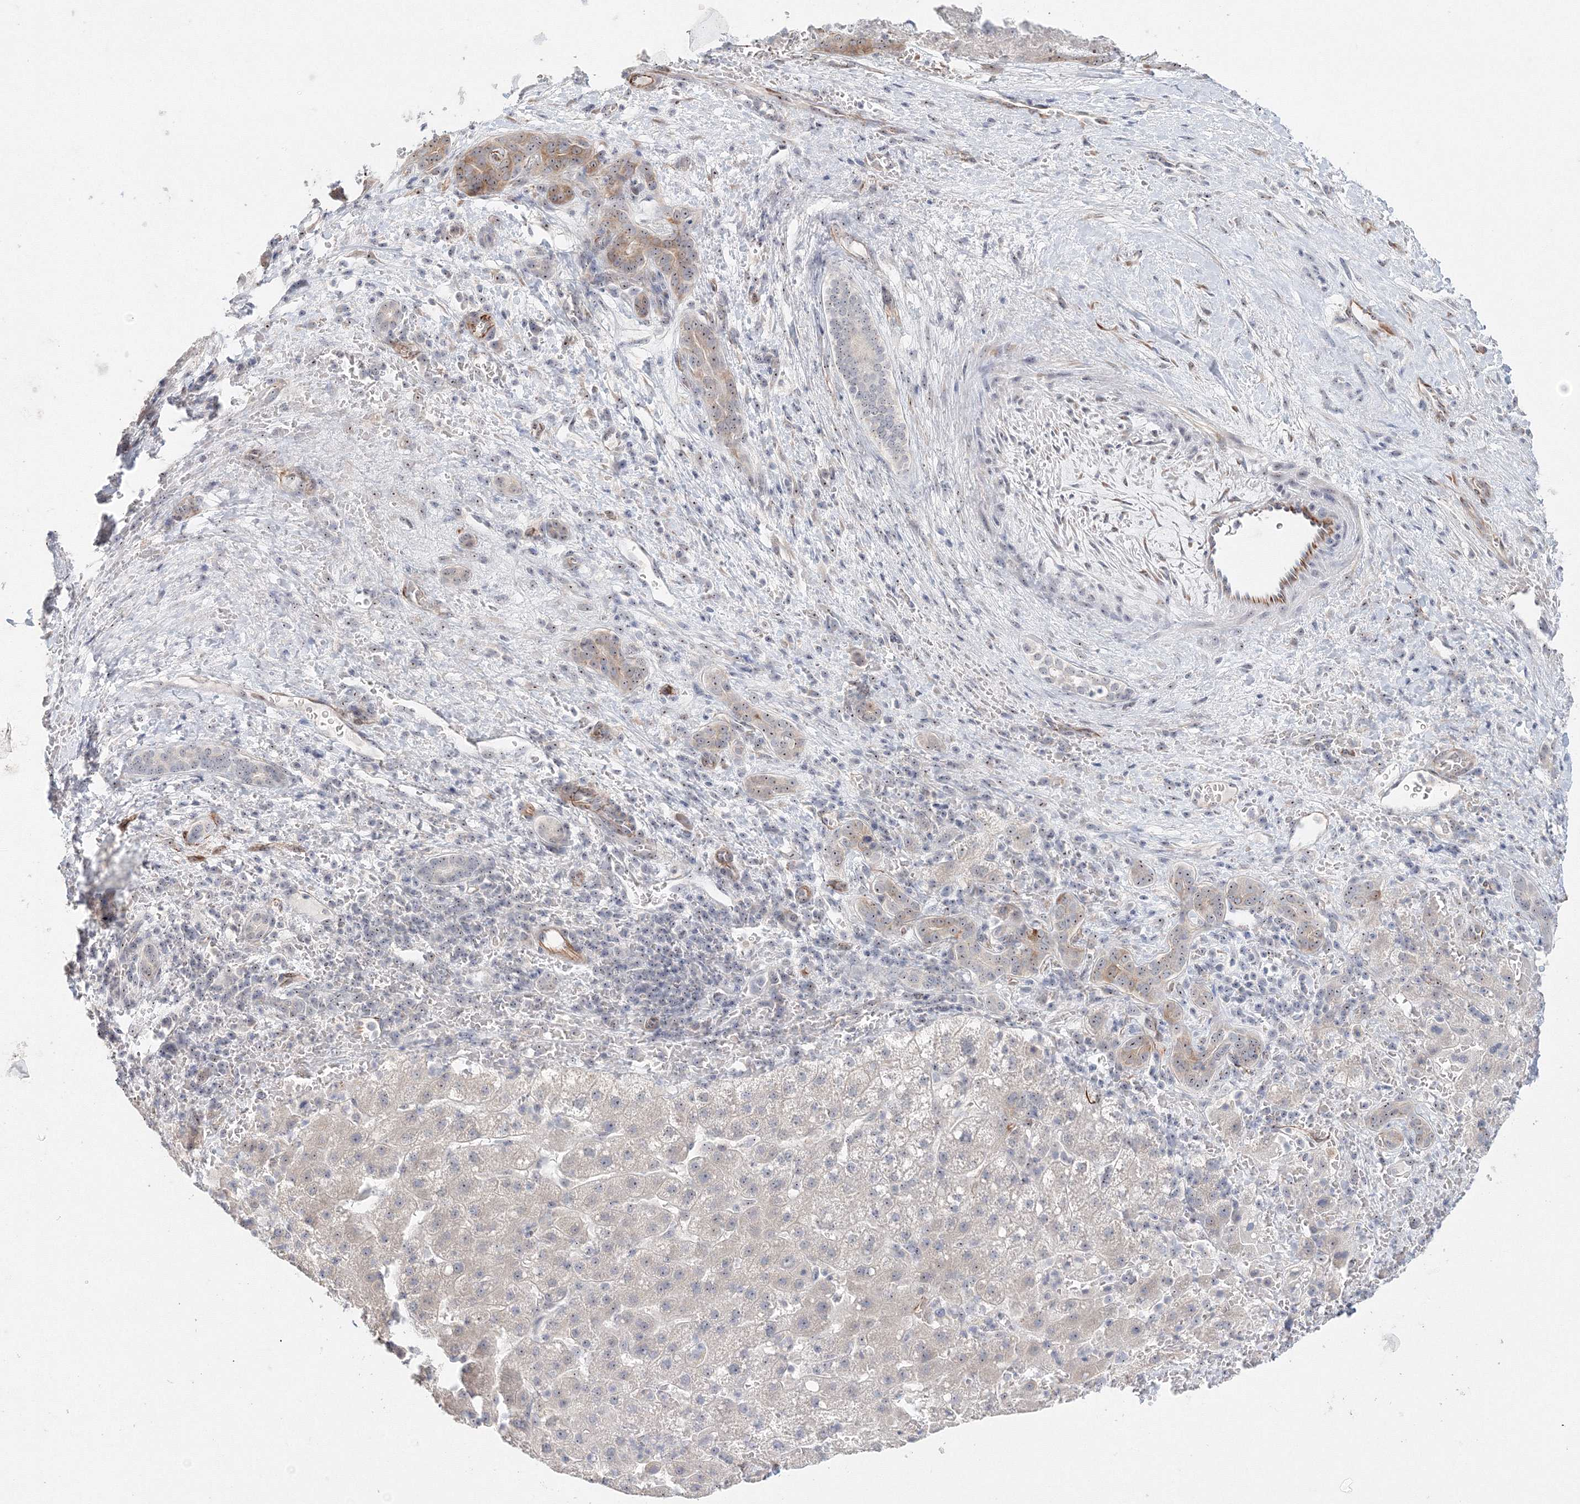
{"staining": {"intensity": "negative", "quantity": "none", "location": "none"}, "tissue": "liver cancer", "cell_type": "Tumor cells", "image_type": "cancer", "snomed": [{"axis": "morphology", "description": "Carcinoma, Hepatocellular, NOS"}, {"axis": "topography", "description": "Liver"}], "caption": "The immunohistochemistry (IHC) micrograph has no significant staining in tumor cells of hepatocellular carcinoma (liver) tissue.", "gene": "SIRT7", "patient": {"sex": "male", "age": 57}}